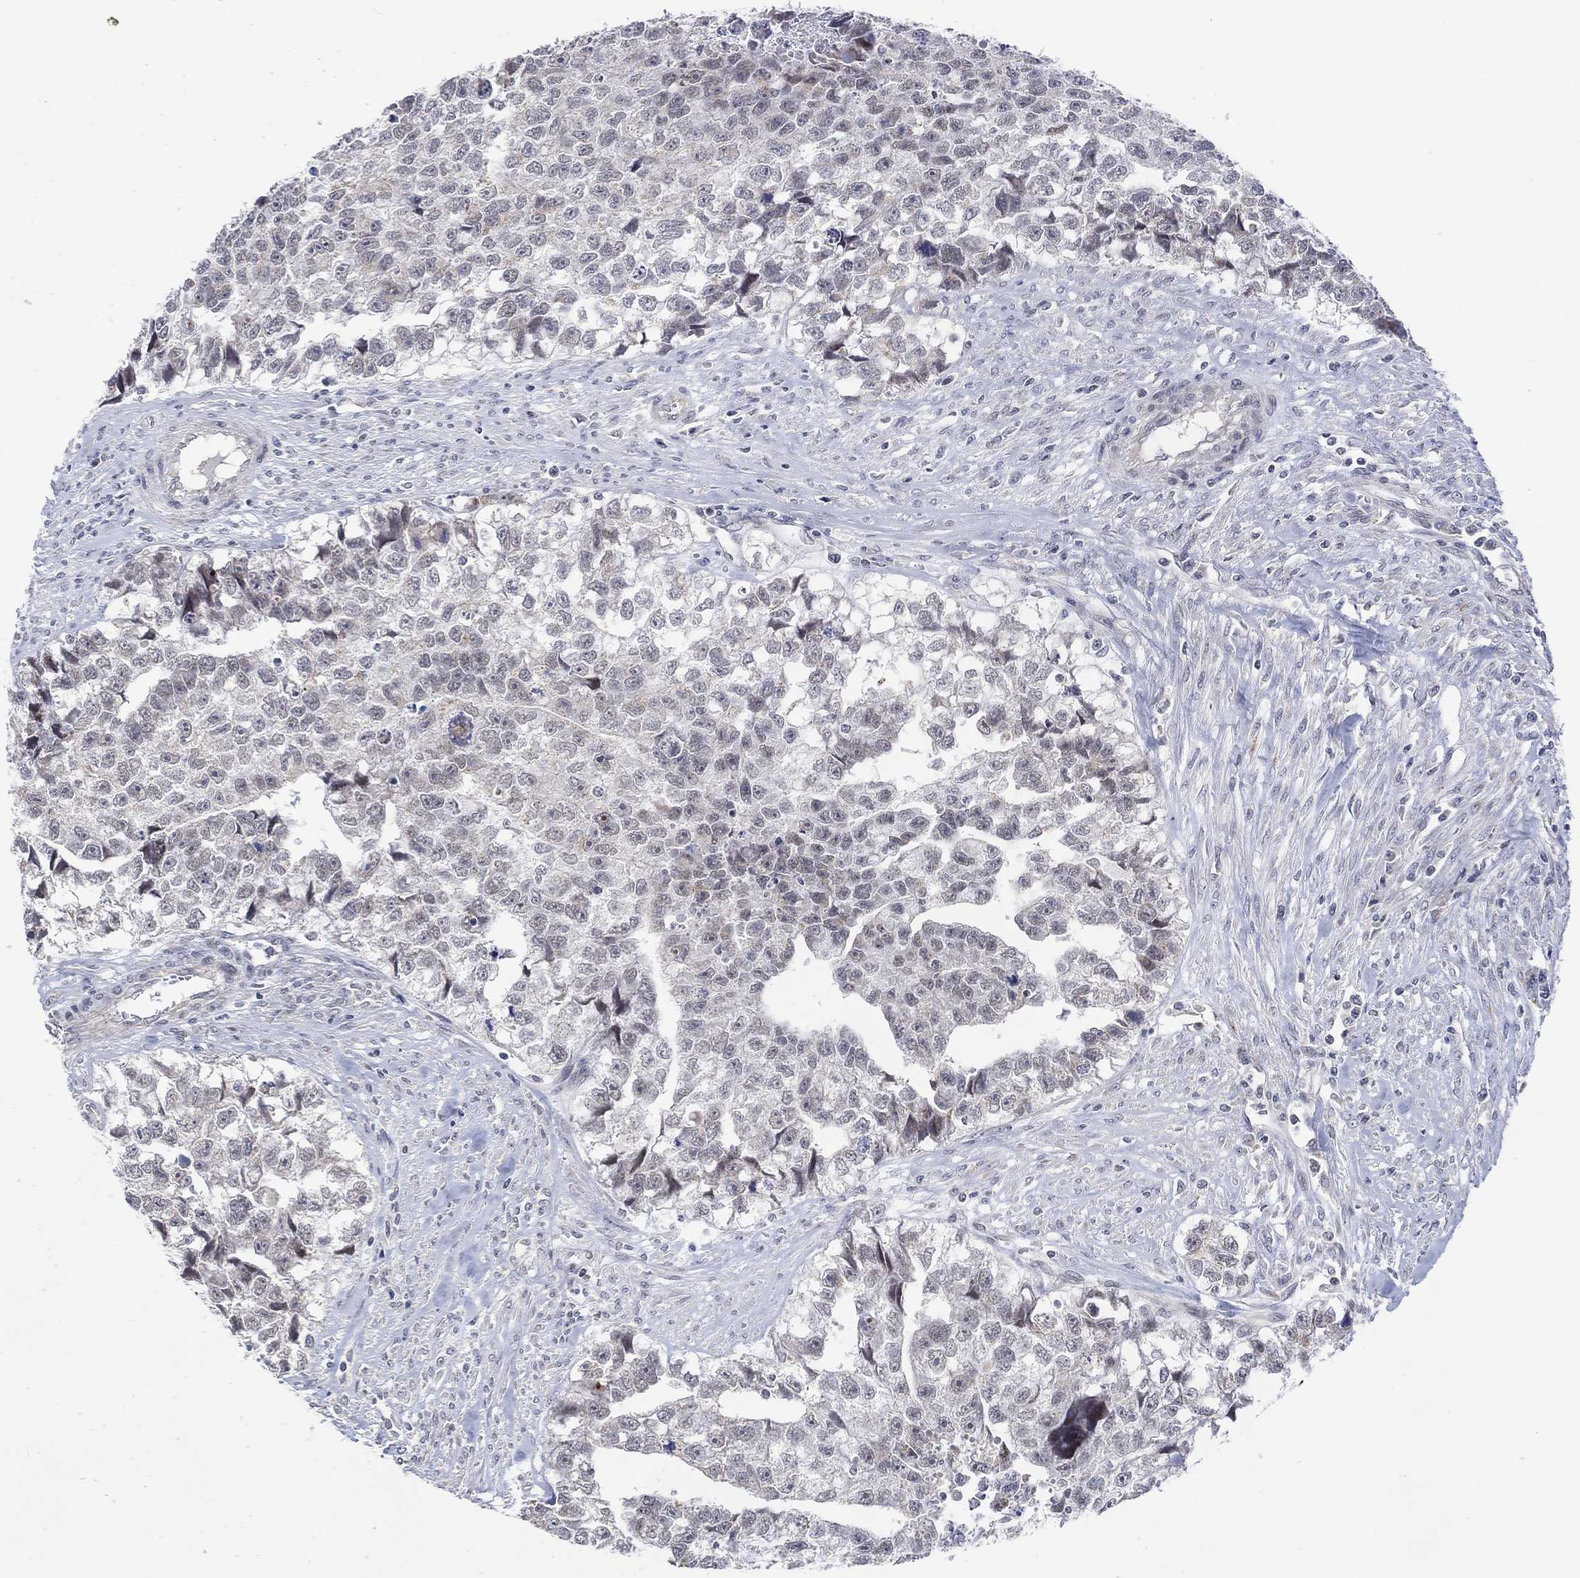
{"staining": {"intensity": "negative", "quantity": "none", "location": "none"}, "tissue": "testis cancer", "cell_type": "Tumor cells", "image_type": "cancer", "snomed": [{"axis": "morphology", "description": "Carcinoma, Embryonal, NOS"}, {"axis": "morphology", "description": "Teratoma, malignant, NOS"}, {"axis": "topography", "description": "Testis"}], "caption": "DAB (3,3'-diaminobenzidine) immunohistochemical staining of human testis cancer displays no significant expression in tumor cells.", "gene": "SLC48A1", "patient": {"sex": "male", "age": 44}}